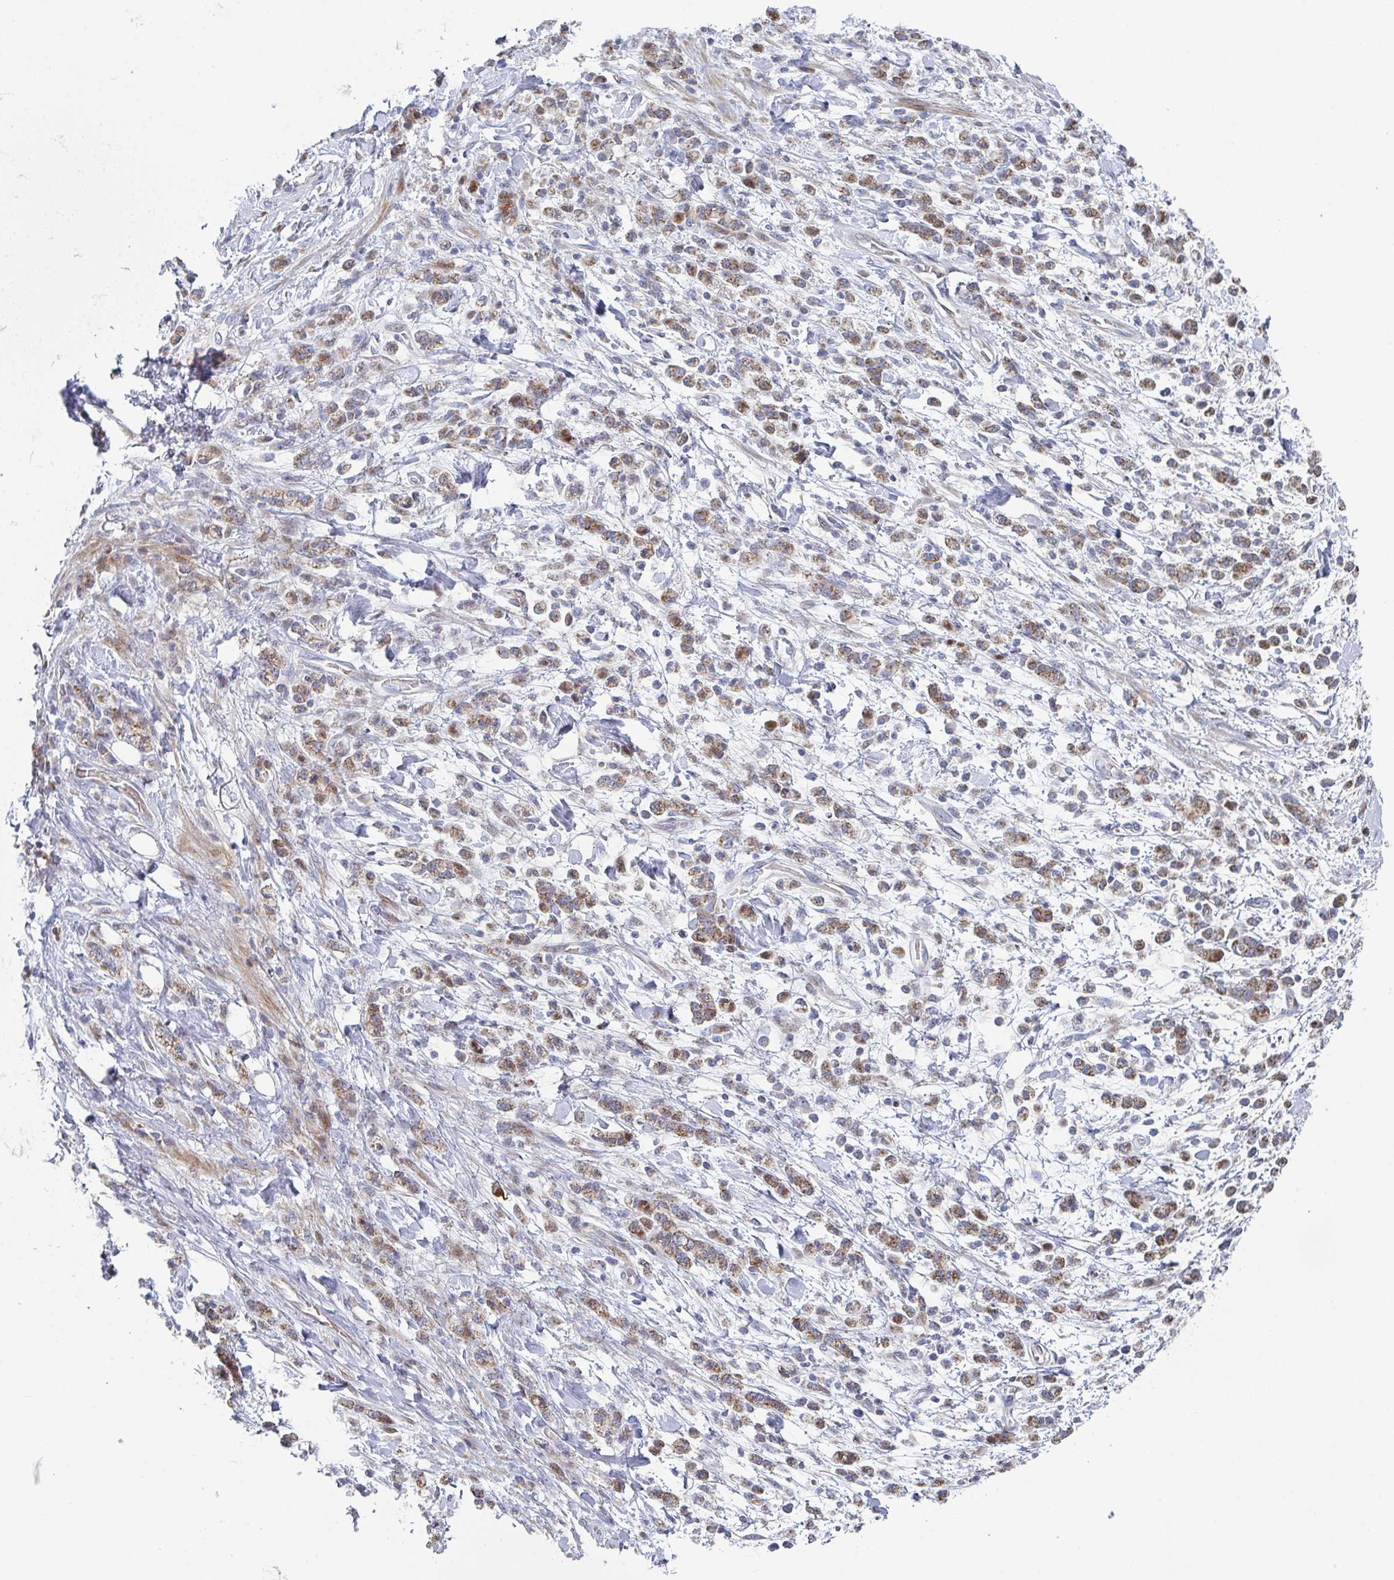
{"staining": {"intensity": "moderate", "quantity": ">75%", "location": "cytoplasmic/membranous"}, "tissue": "stomach cancer", "cell_type": "Tumor cells", "image_type": "cancer", "snomed": [{"axis": "morphology", "description": "Adenocarcinoma, NOS"}, {"axis": "topography", "description": "Stomach"}], "caption": "Protein expression analysis of human stomach cancer (adenocarcinoma) reveals moderate cytoplasmic/membranous positivity in about >75% of tumor cells.", "gene": "ZNF644", "patient": {"sex": "male", "age": 76}}